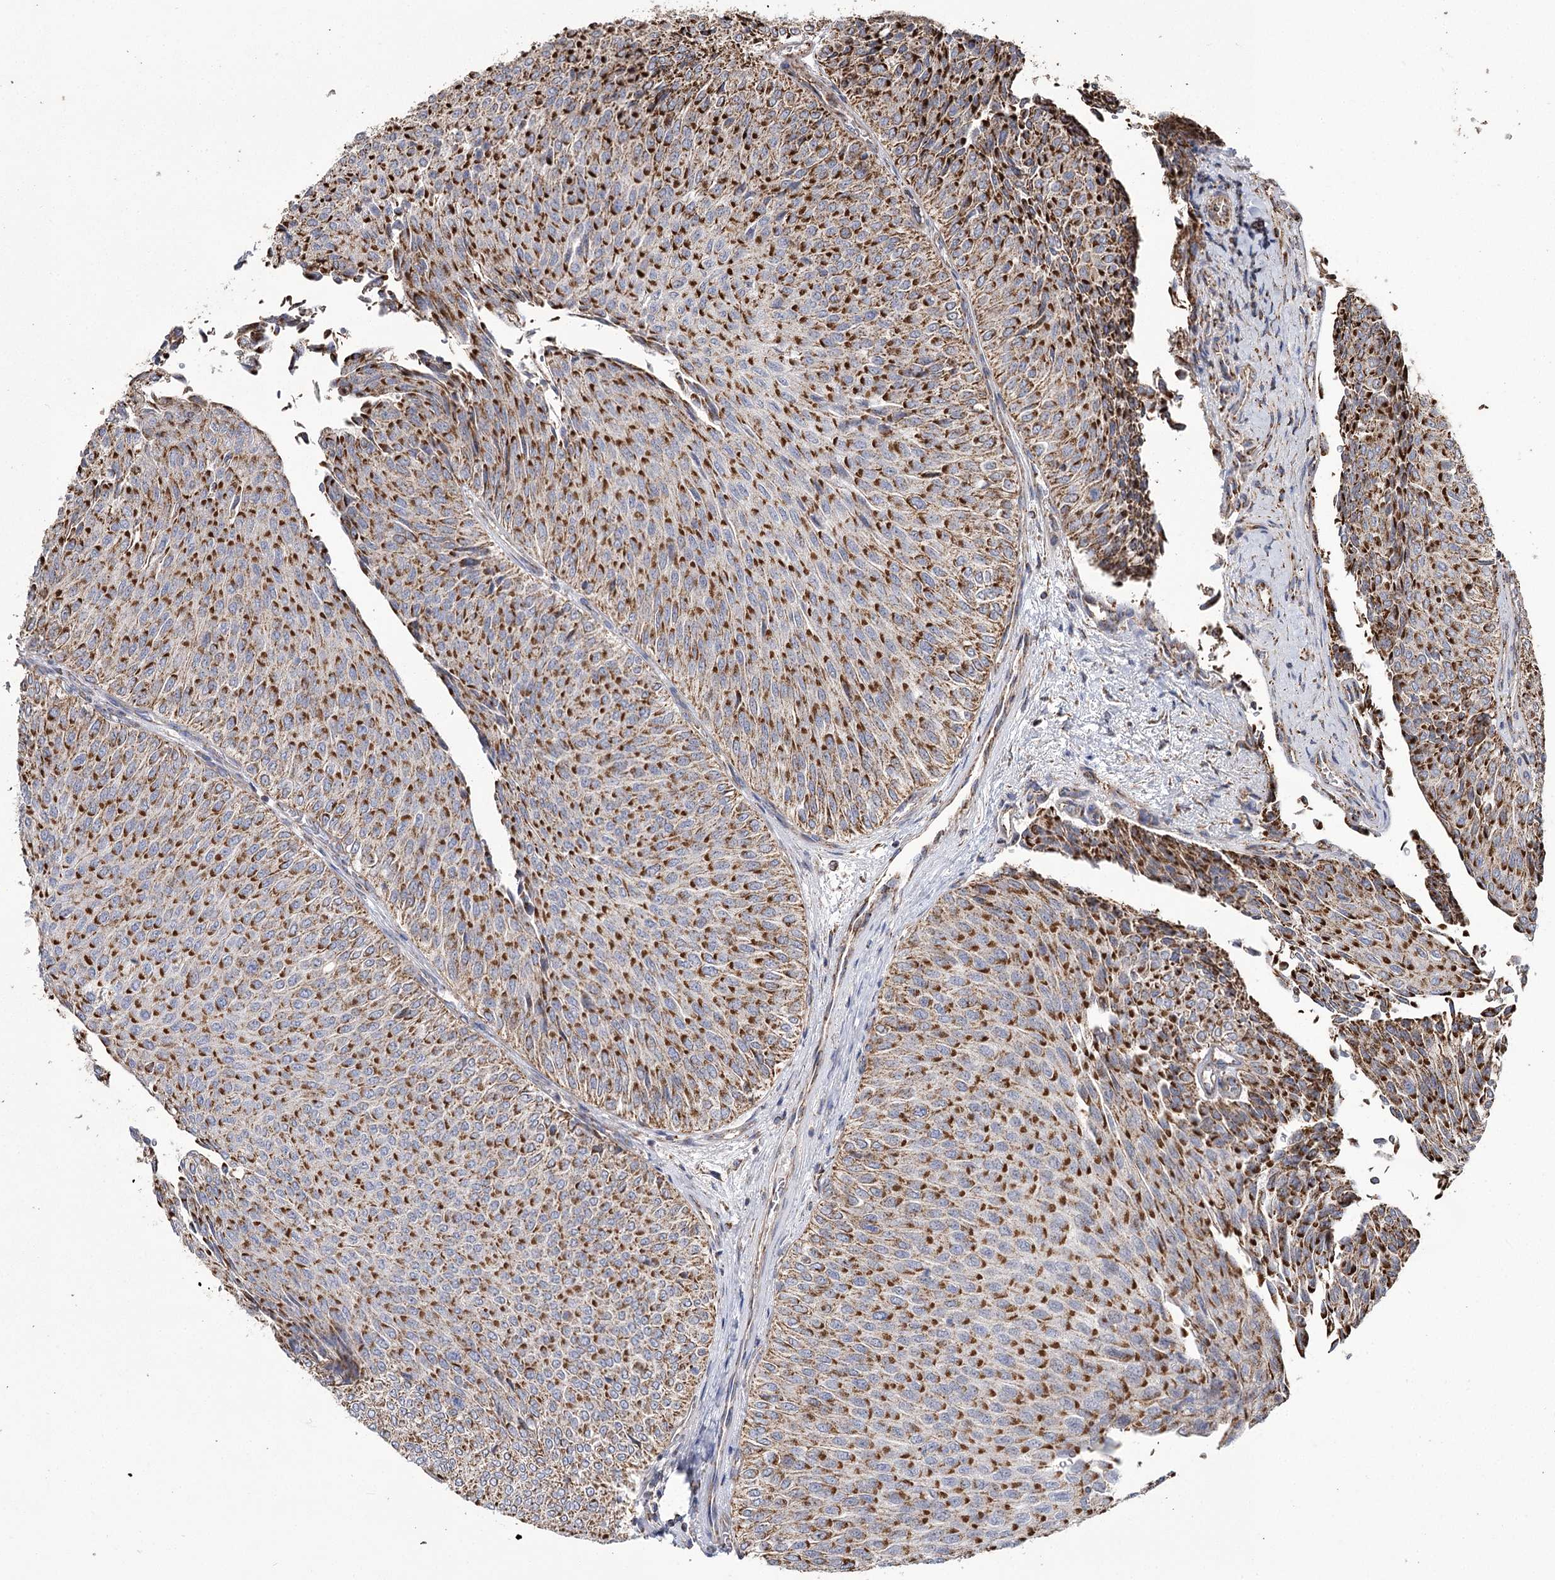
{"staining": {"intensity": "strong", "quantity": ">75%", "location": "cytoplasmic/membranous"}, "tissue": "urothelial cancer", "cell_type": "Tumor cells", "image_type": "cancer", "snomed": [{"axis": "morphology", "description": "Urothelial carcinoma, Low grade"}, {"axis": "topography", "description": "Urinary bladder"}], "caption": "Immunohistochemical staining of human urothelial carcinoma (low-grade) displays high levels of strong cytoplasmic/membranous positivity in about >75% of tumor cells.", "gene": "RANBP3L", "patient": {"sex": "male", "age": 78}}